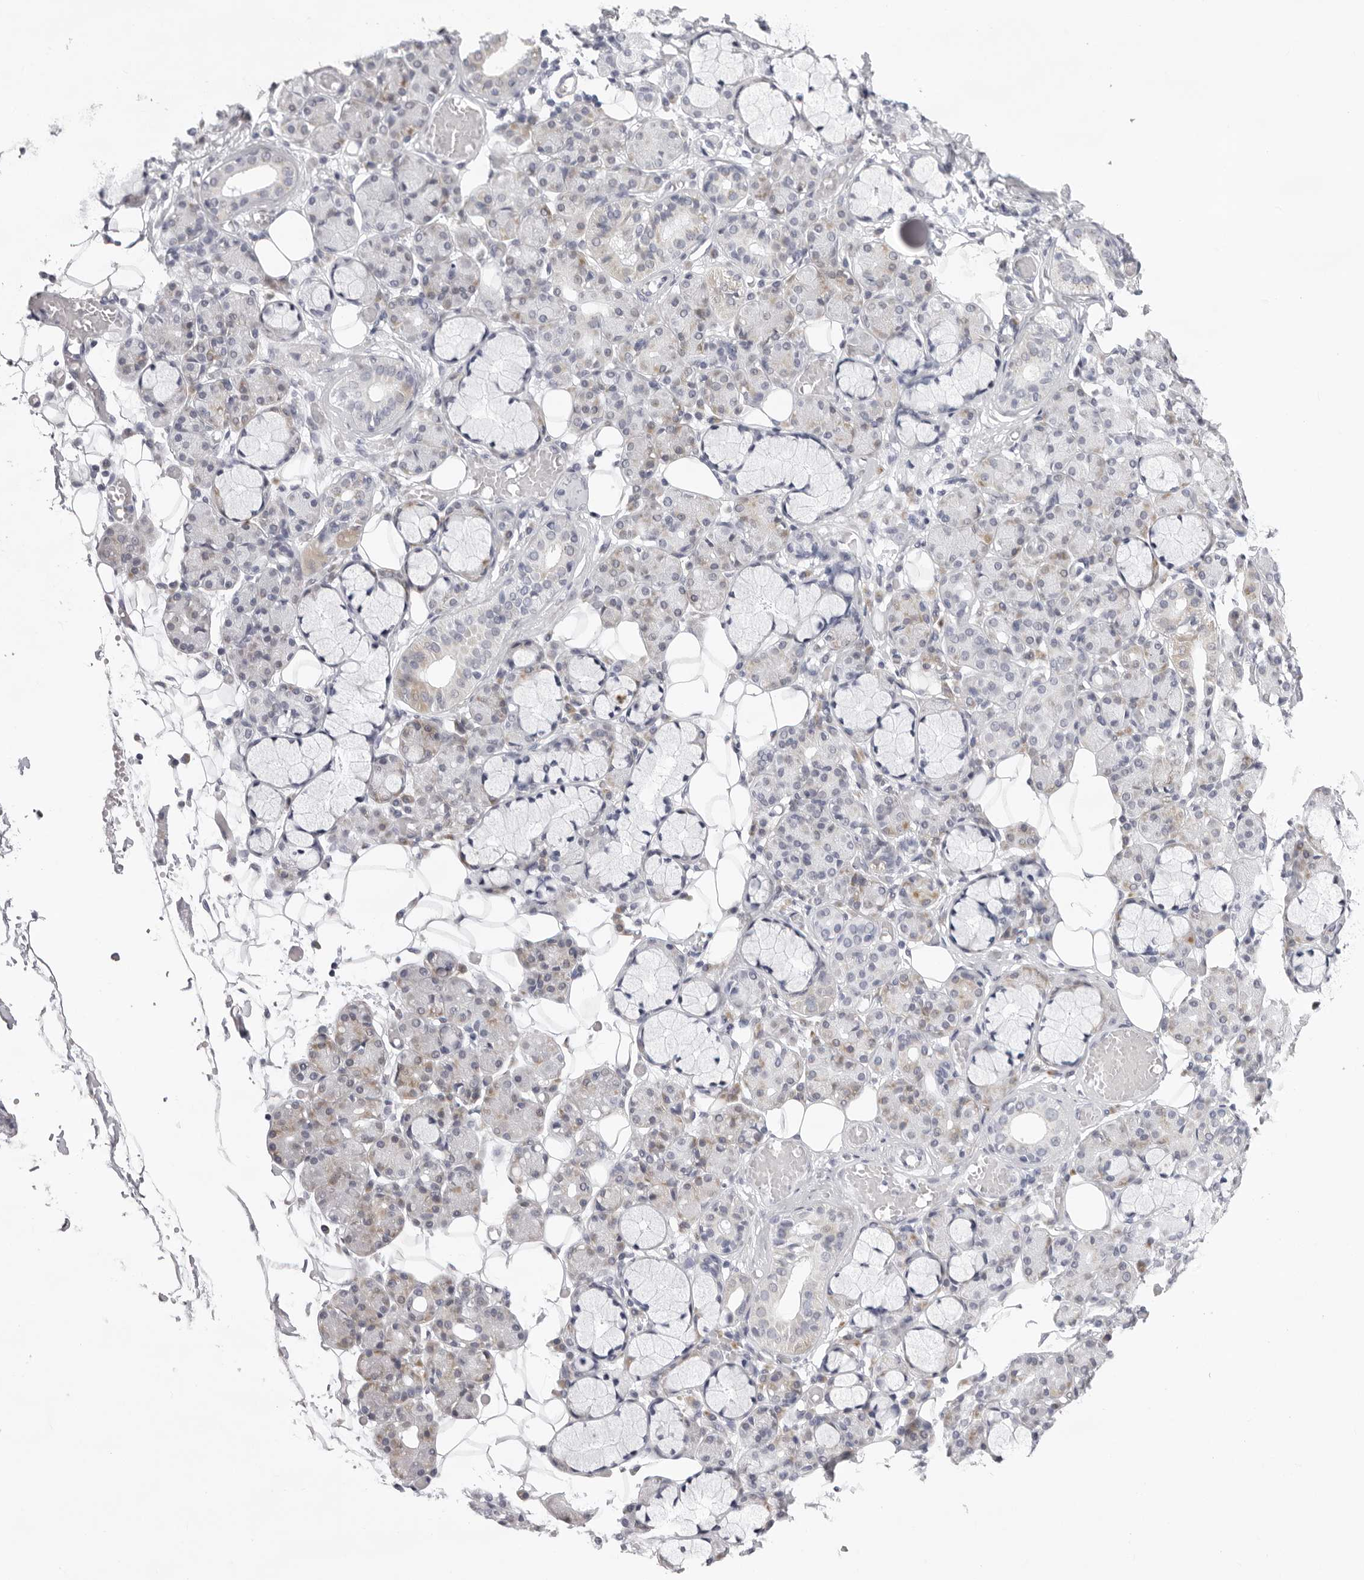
{"staining": {"intensity": "weak", "quantity": "<25%", "location": "cytoplasmic/membranous"}, "tissue": "salivary gland", "cell_type": "Glandular cells", "image_type": "normal", "snomed": [{"axis": "morphology", "description": "Normal tissue, NOS"}, {"axis": "topography", "description": "Salivary gland"}], "caption": "Immunohistochemistry (IHC) photomicrograph of normal salivary gland: human salivary gland stained with DAB (3,3'-diaminobenzidine) demonstrates no significant protein positivity in glandular cells.", "gene": "SMIM2", "patient": {"sex": "male", "age": 63}}